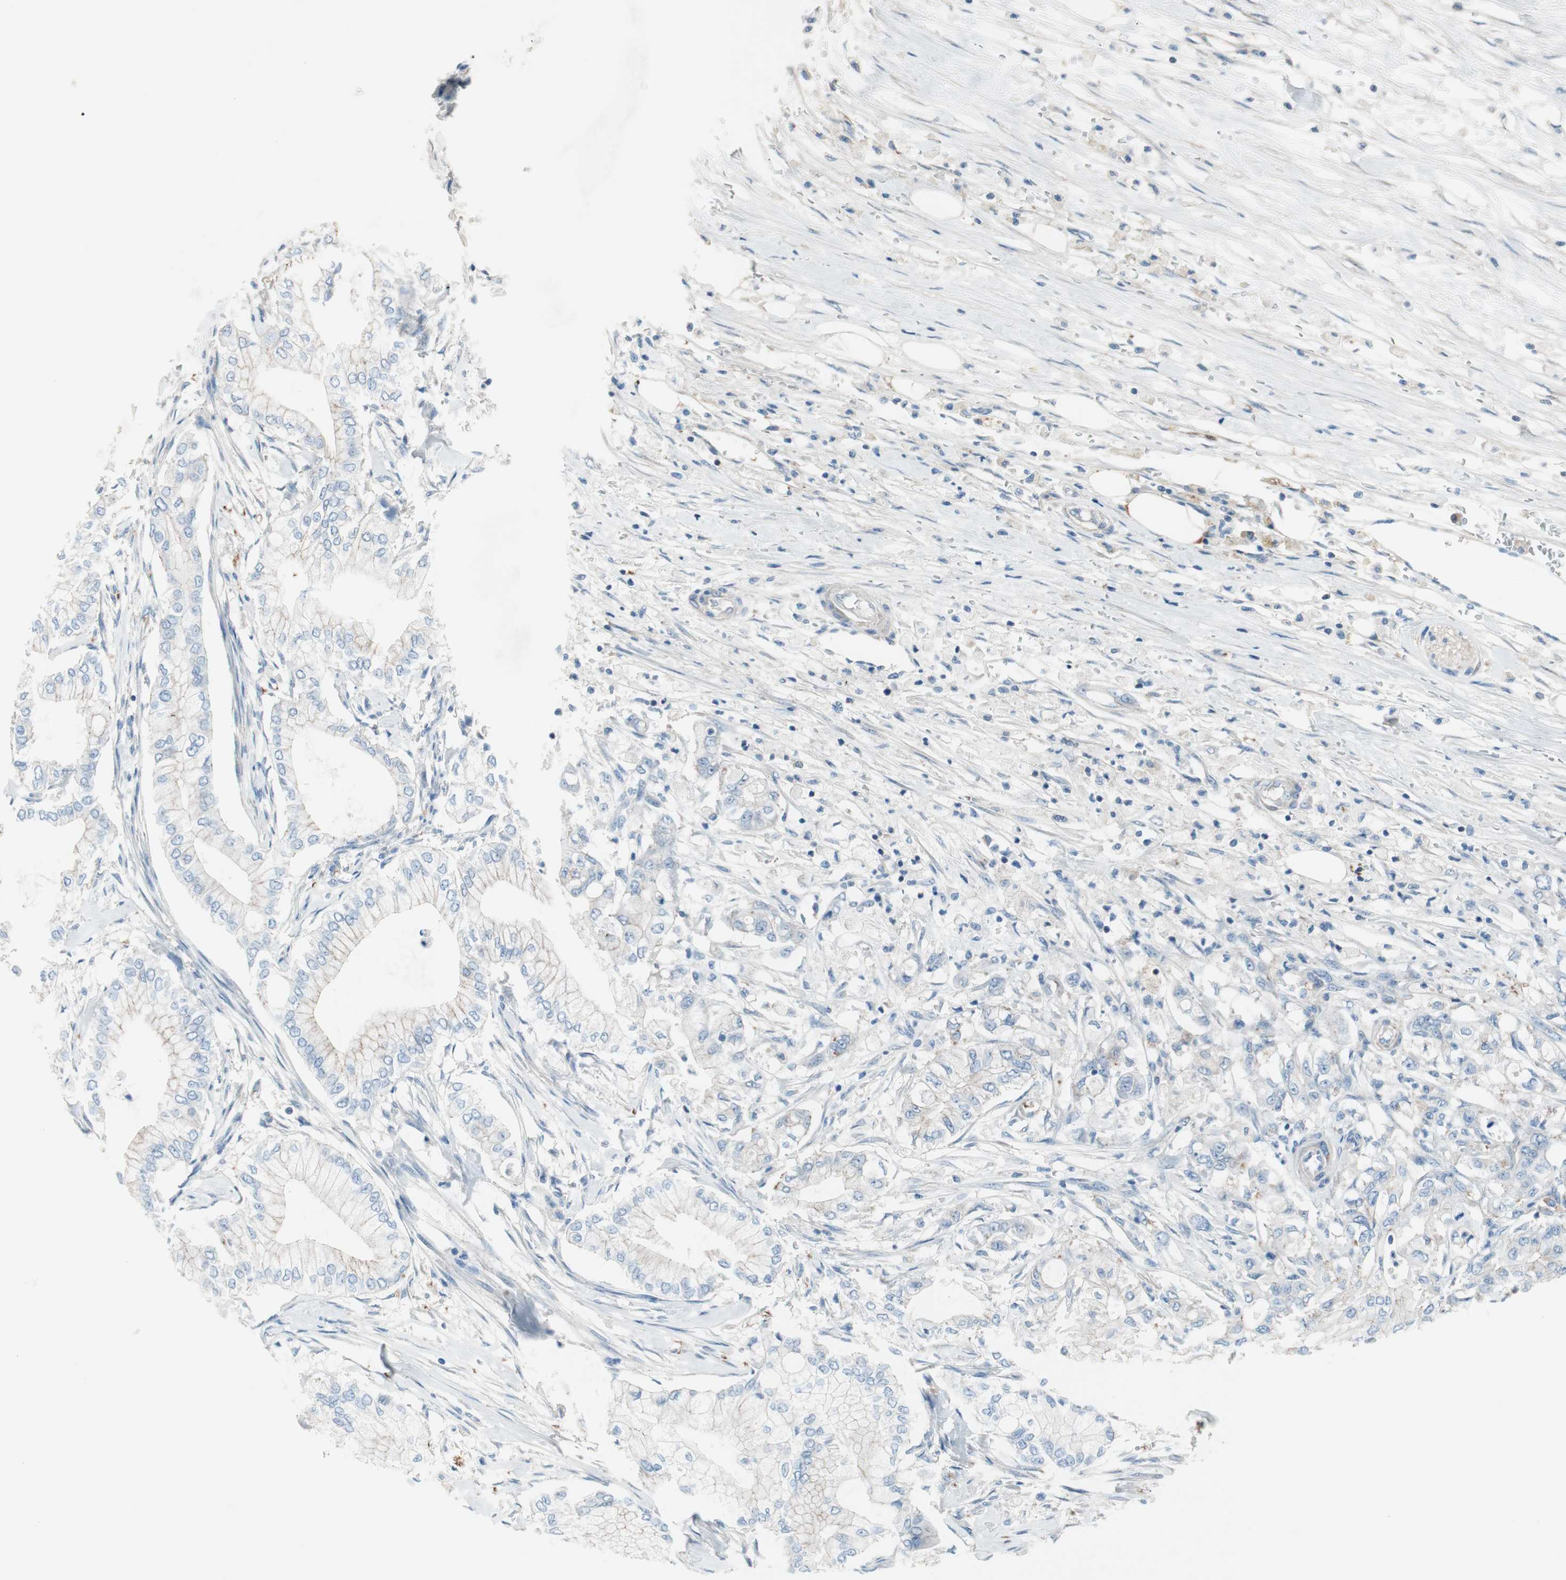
{"staining": {"intensity": "negative", "quantity": "none", "location": "none"}, "tissue": "pancreatic cancer", "cell_type": "Tumor cells", "image_type": "cancer", "snomed": [{"axis": "morphology", "description": "Adenocarcinoma, NOS"}, {"axis": "topography", "description": "Pancreas"}], "caption": "DAB immunohistochemical staining of human pancreatic cancer displays no significant staining in tumor cells.", "gene": "GLUL", "patient": {"sex": "male", "age": 70}}